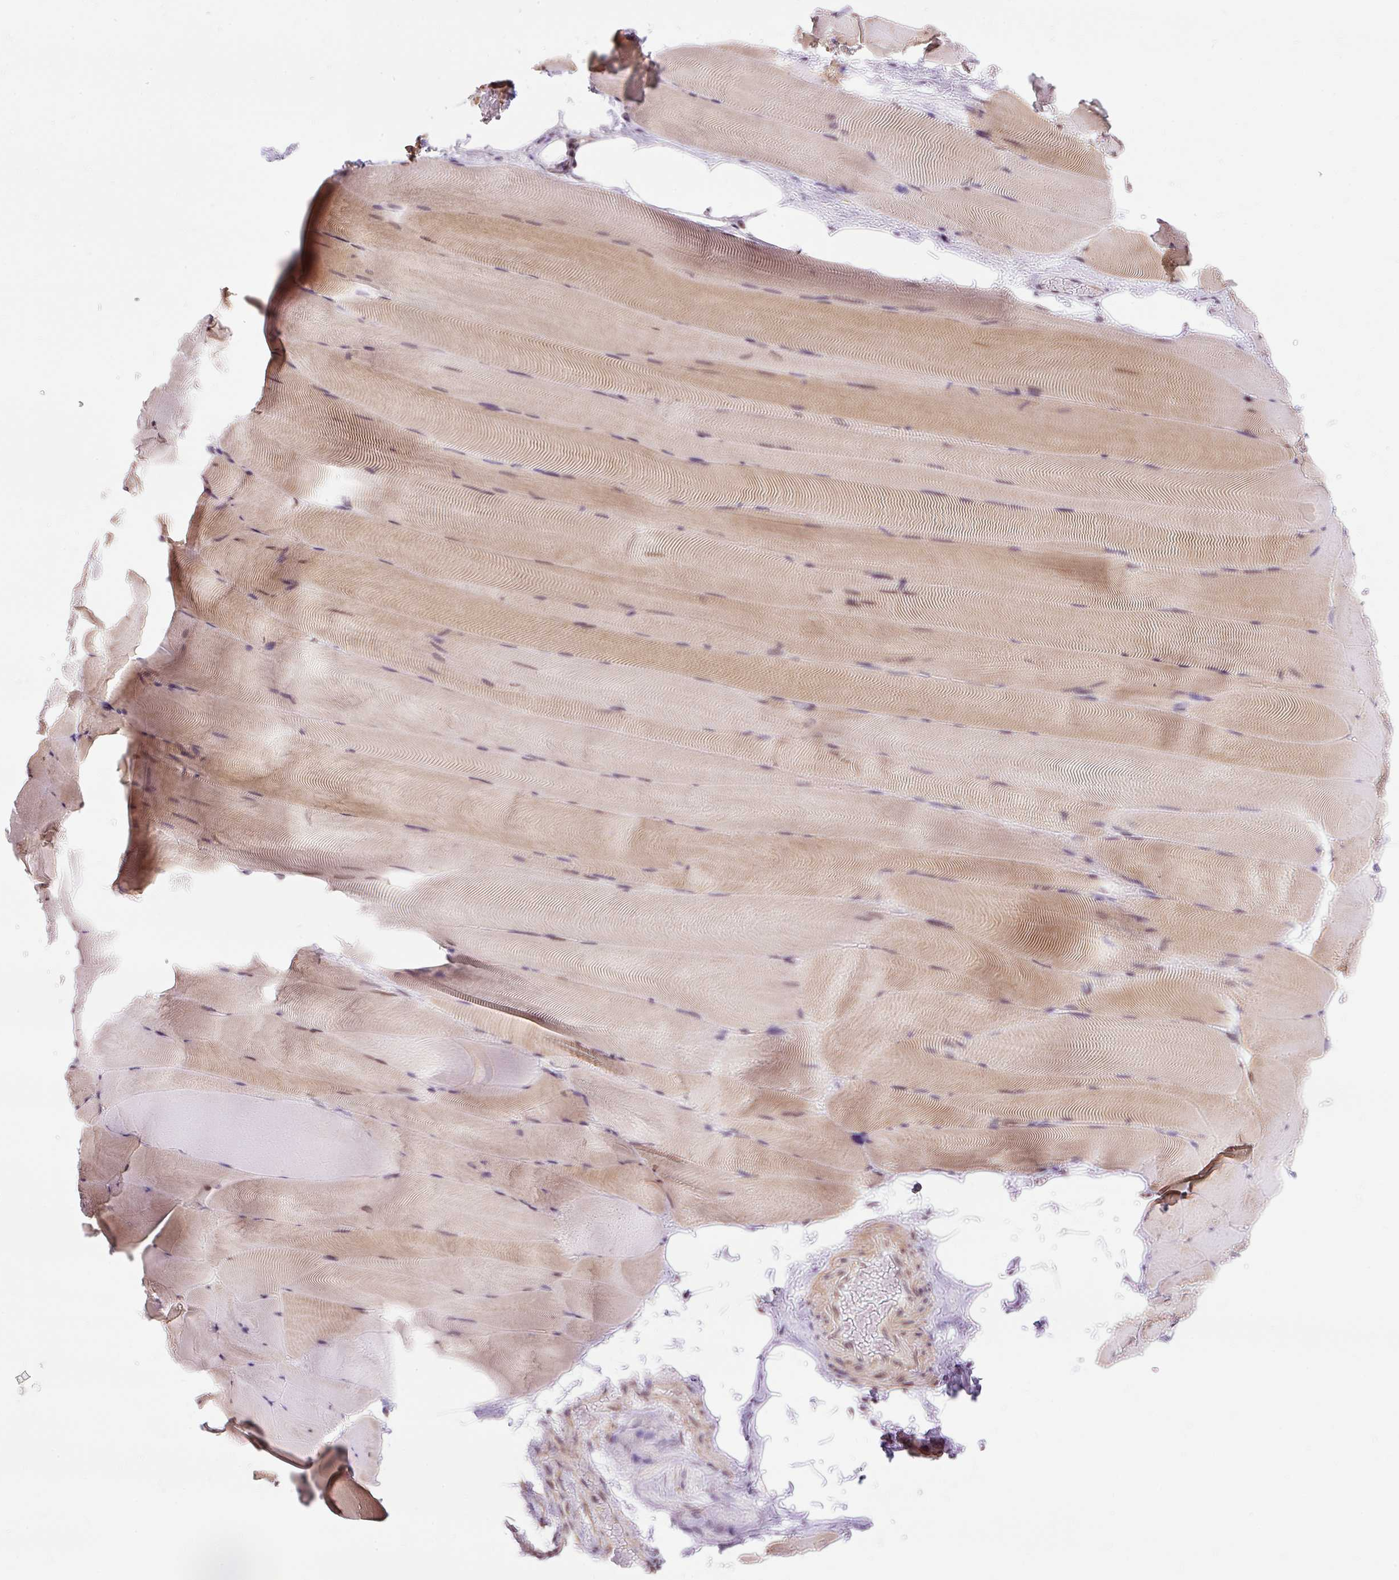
{"staining": {"intensity": "weak", "quantity": ">75%", "location": "cytoplasmic/membranous,nuclear"}, "tissue": "skeletal muscle", "cell_type": "Myocytes", "image_type": "normal", "snomed": [{"axis": "morphology", "description": "Normal tissue, NOS"}, {"axis": "topography", "description": "Skeletal muscle"}], "caption": "Unremarkable skeletal muscle displays weak cytoplasmic/membranous,nuclear staining in approximately >75% of myocytes, visualized by immunohistochemistry. (Brightfield microscopy of DAB IHC at high magnification).", "gene": "ZNF610", "patient": {"sex": "female", "age": 64}}